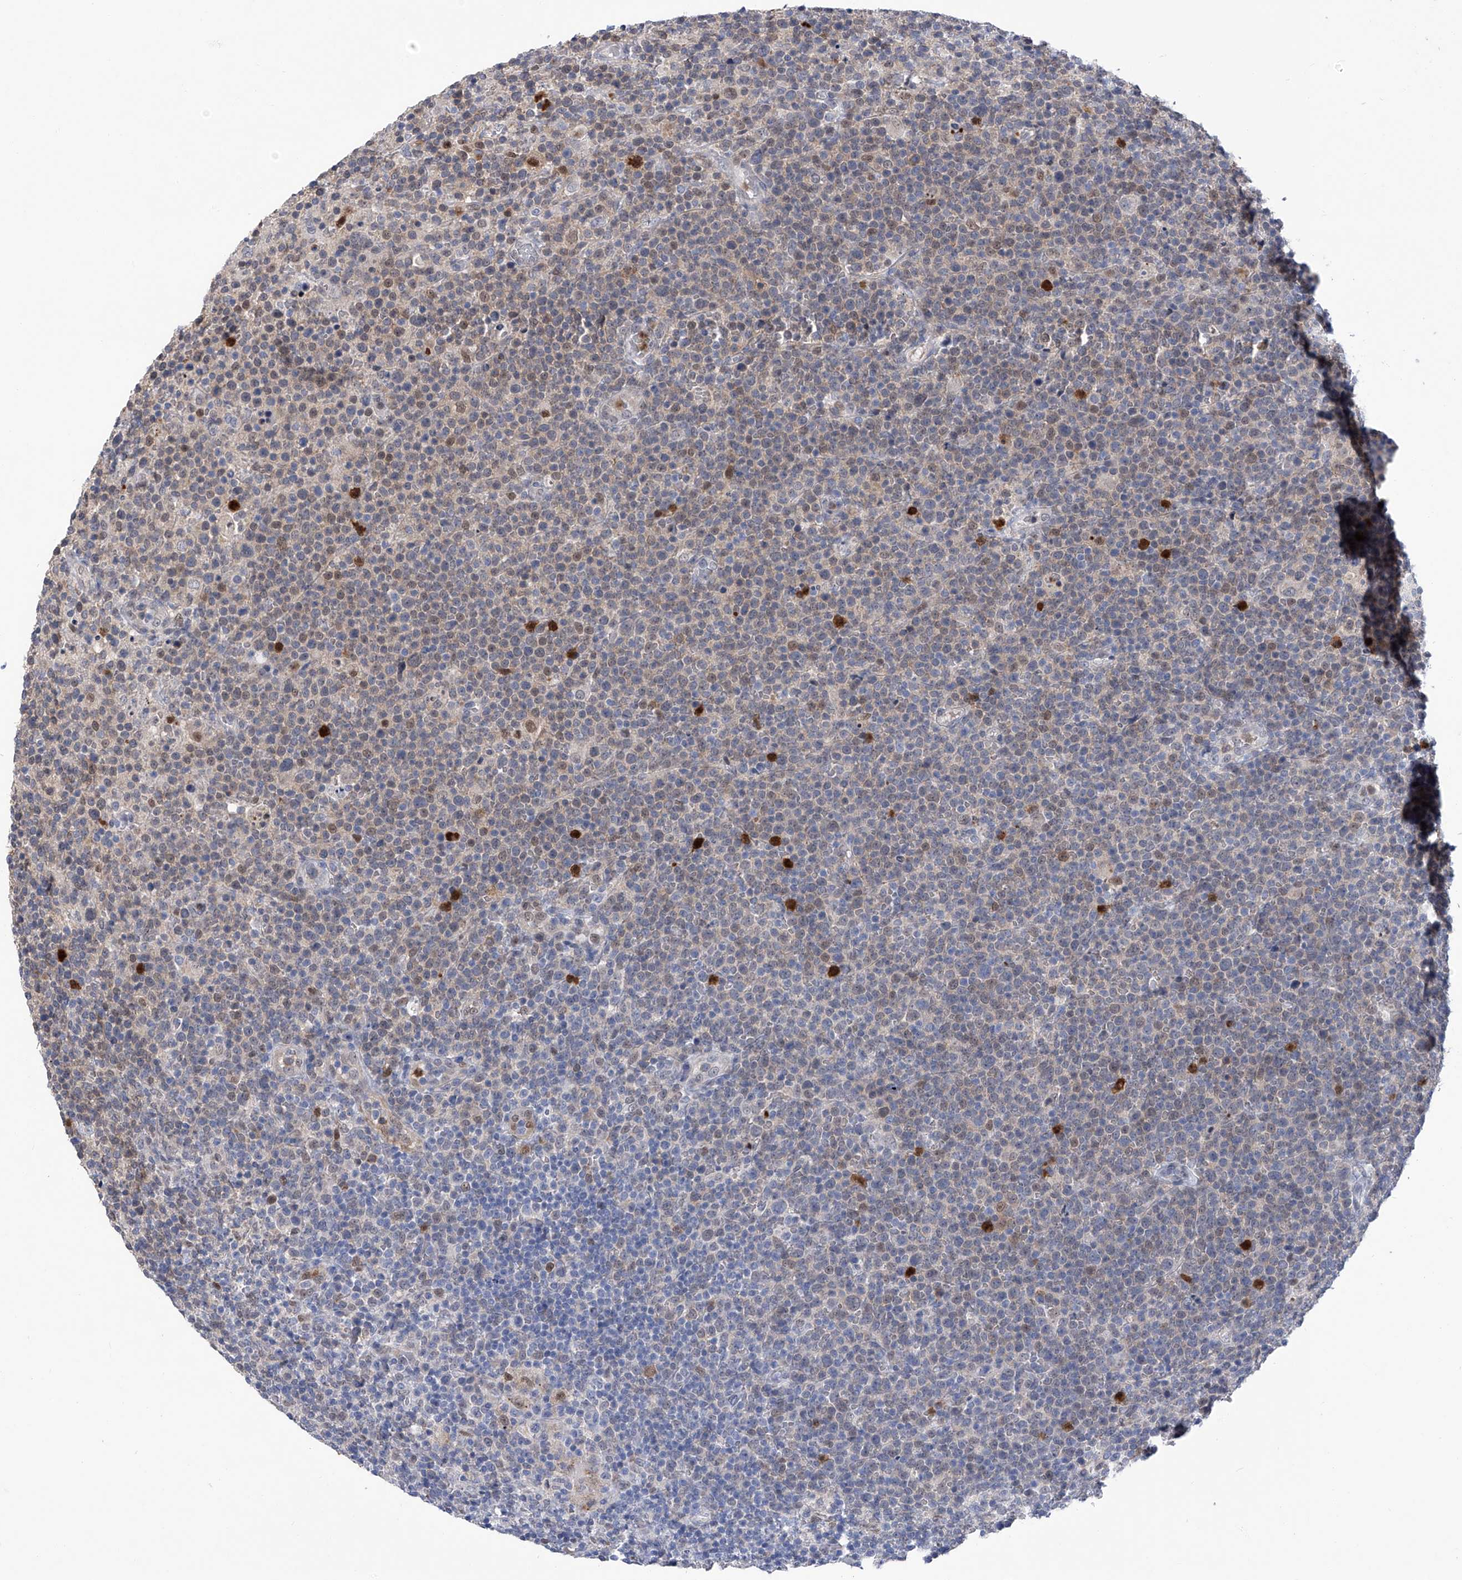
{"staining": {"intensity": "weak", "quantity": "<25%", "location": "cytoplasmic/membranous"}, "tissue": "lymphoma", "cell_type": "Tumor cells", "image_type": "cancer", "snomed": [{"axis": "morphology", "description": "Malignant lymphoma, non-Hodgkin's type, High grade"}, {"axis": "topography", "description": "Lymph node"}], "caption": "A high-resolution image shows immunohistochemistry (IHC) staining of lymphoma, which demonstrates no significant positivity in tumor cells.", "gene": "PHF20", "patient": {"sex": "male", "age": 61}}